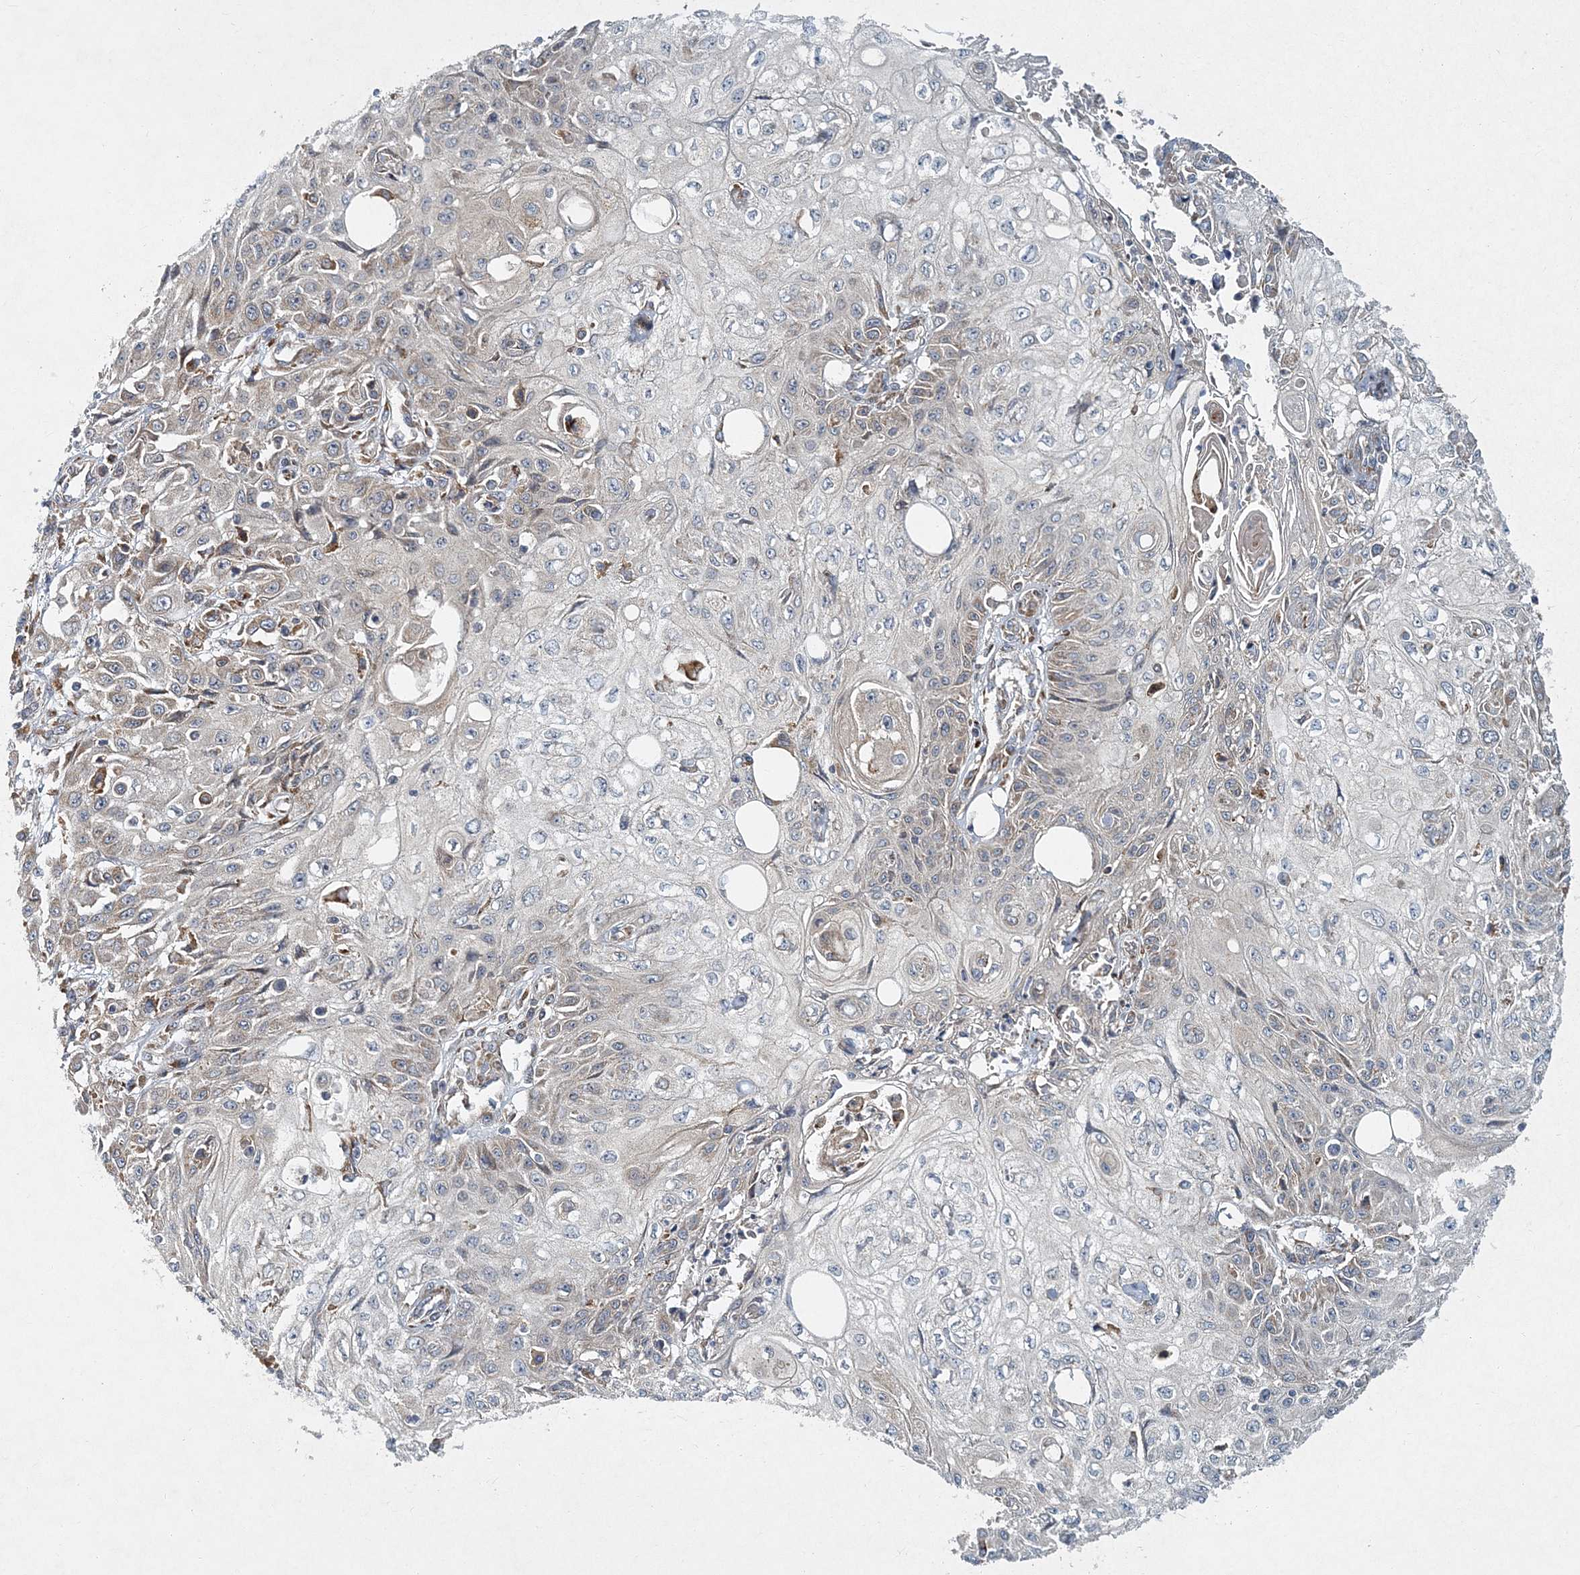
{"staining": {"intensity": "negative", "quantity": "none", "location": "none"}, "tissue": "skin cancer", "cell_type": "Tumor cells", "image_type": "cancer", "snomed": [{"axis": "morphology", "description": "Squamous cell carcinoma, NOS"}, {"axis": "morphology", "description": "Squamous cell carcinoma, metastatic, NOS"}, {"axis": "topography", "description": "Skin"}, {"axis": "topography", "description": "Lymph node"}], "caption": "Tumor cells are negative for protein expression in human squamous cell carcinoma (skin).", "gene": "NBAS", "patient": {"sex": "male", "age": 75}}